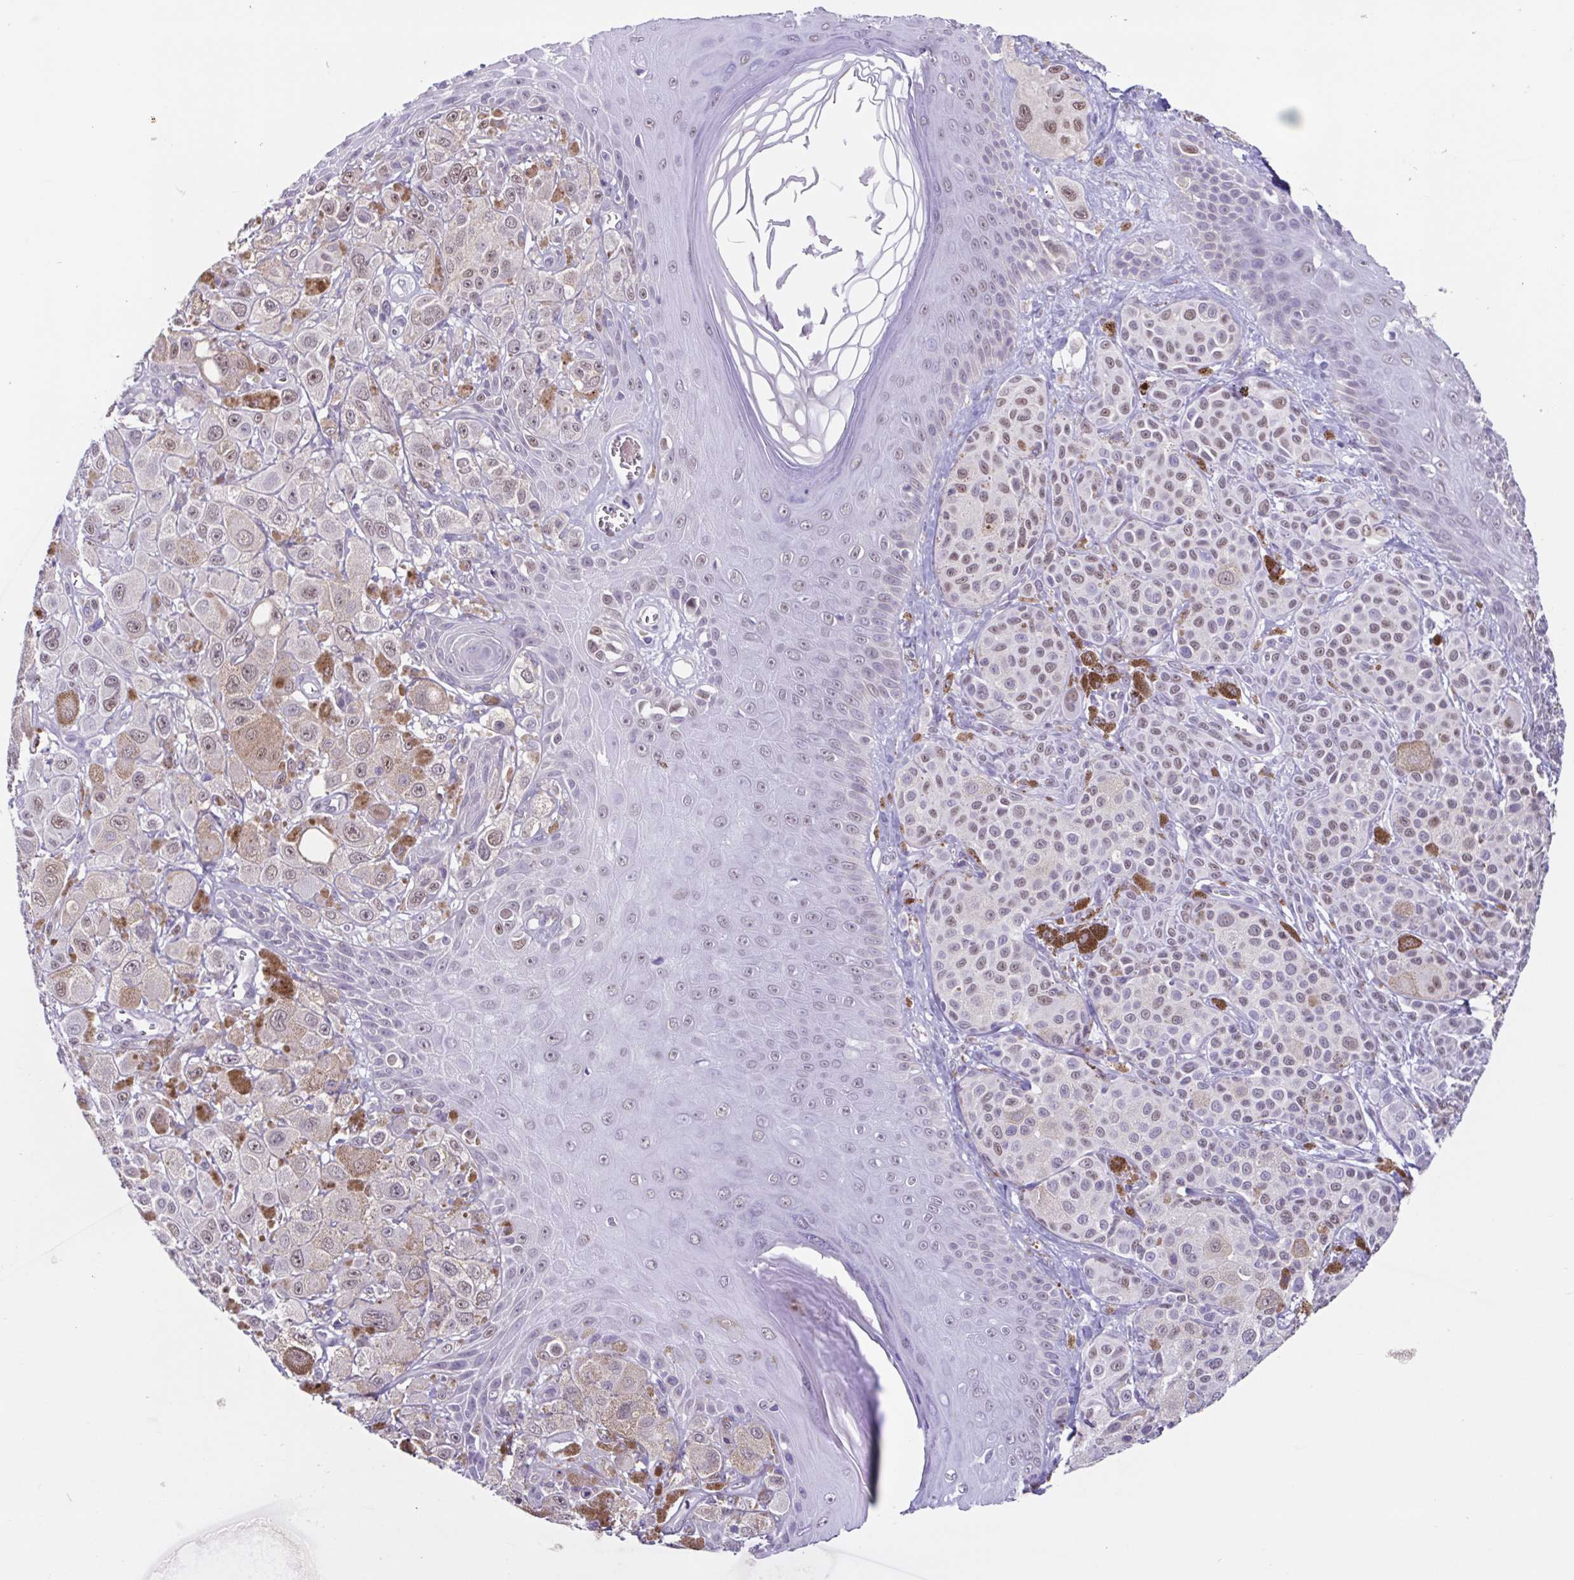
{"staining": {"intensity": "weak", "quantity": "<25%", "location": "cytoplasmic/membranous"}, "tissue": "melanoma", "cell_type": "Tumor cells", "image_type": "cancer", "snomed": [{"axis": "morphology", "description": "Malignant melanoma, NOS"}, {"axis": "topography", "description": "Skin"}], "caption": "Melanoma was stained to show a protein in brown. There is no significant staining in tumor cells.", "gene": "ACTRT3", "patient": {"sex": "male", "age": 67}}